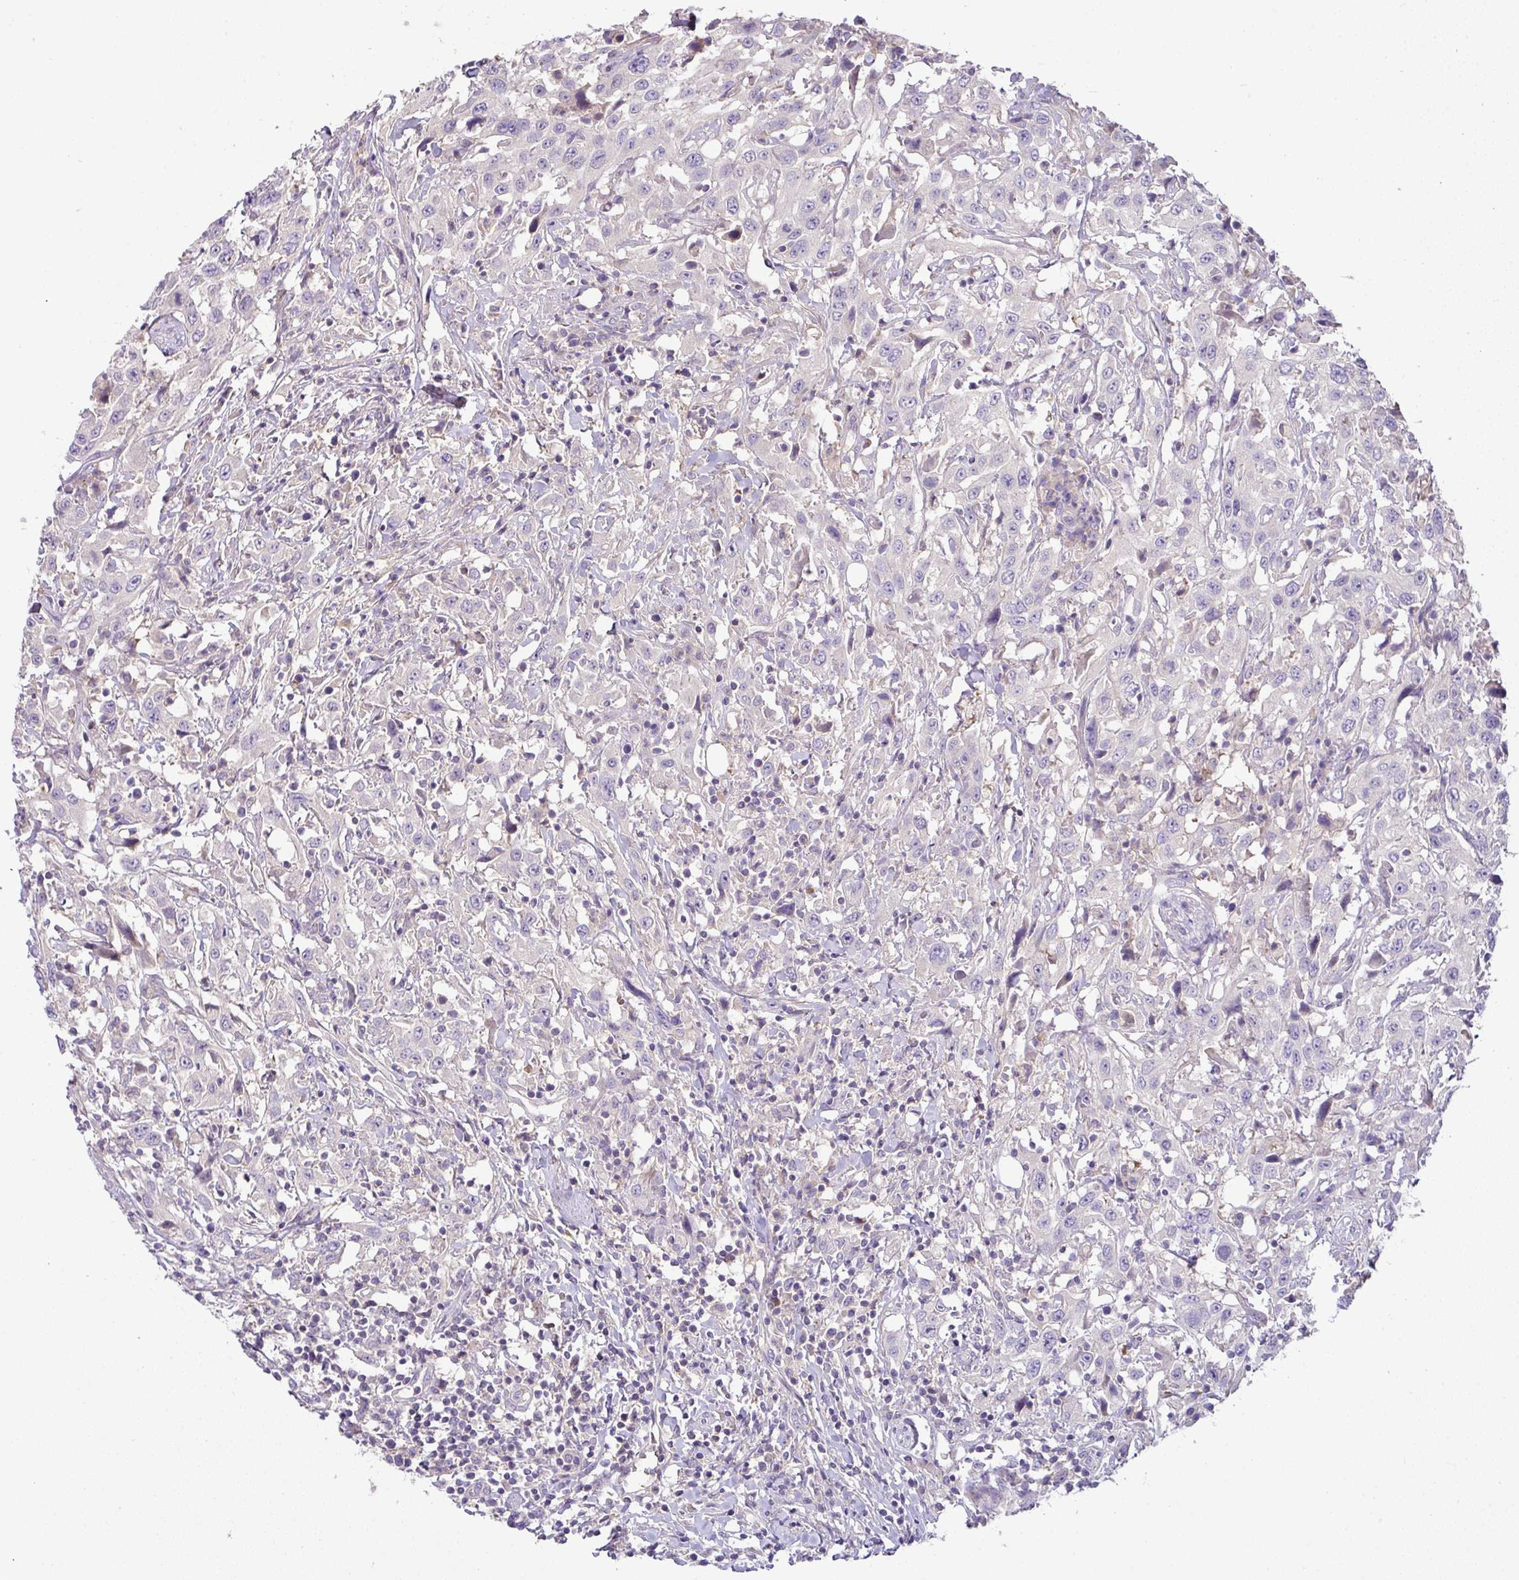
{"staining": {"intensity": "negative", "quantity": "none", "location": "none"}, "tissue": "urothelial cancer", "cell_type": "Tumor cells", "image_type": "cancer", "snomed": [{"axis": "morphology", "description": "Urothelial carcinoma, High grade"}, {"axis": "topography", "description": "Urinary bladder"}], "caption": "Immunohistochemical staining of human urothelial cancer shows no significant expression in tumor cells.", "gene": "HOXC13", "patient": {"sex": "male", "age": 61}}